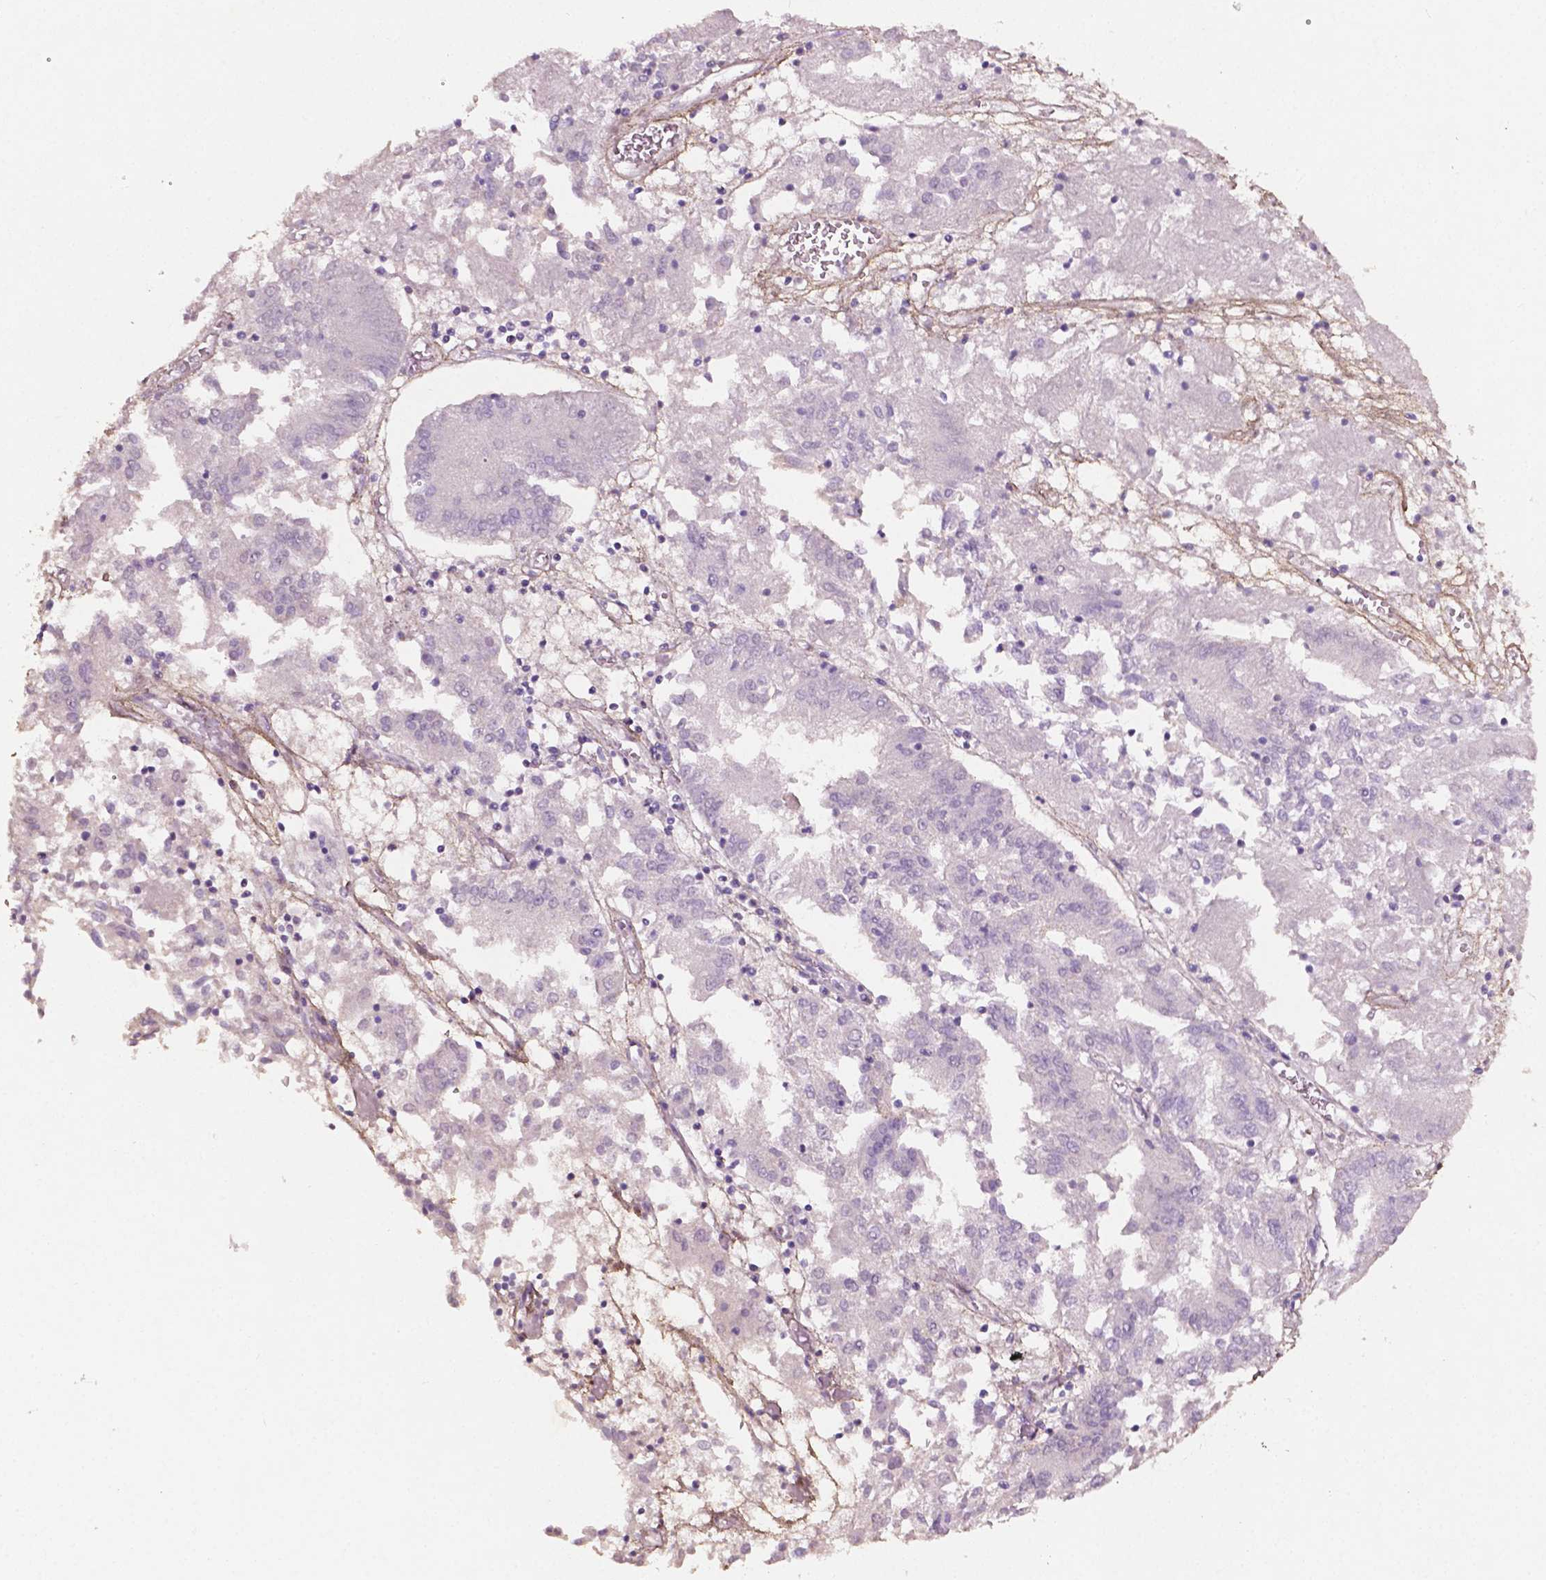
{"staining": {"intensity": "negative", "quantity": "none", "location": "none"}, "tissue": "endometrial cancer", "cell_type": "Tumor cells", "image_type": "cancer", "snomed": [{"axis": "morphology", "description": "Adenocarcinoma, NOS"}, {"axis": "topography", "description": "Endometrium"}], "caption": "Tumor cells are negative for brown protein staining in endometrial adenocarcinoma.", "gene": "DLG2", "patient": {"sex": "female", "age": 54}}